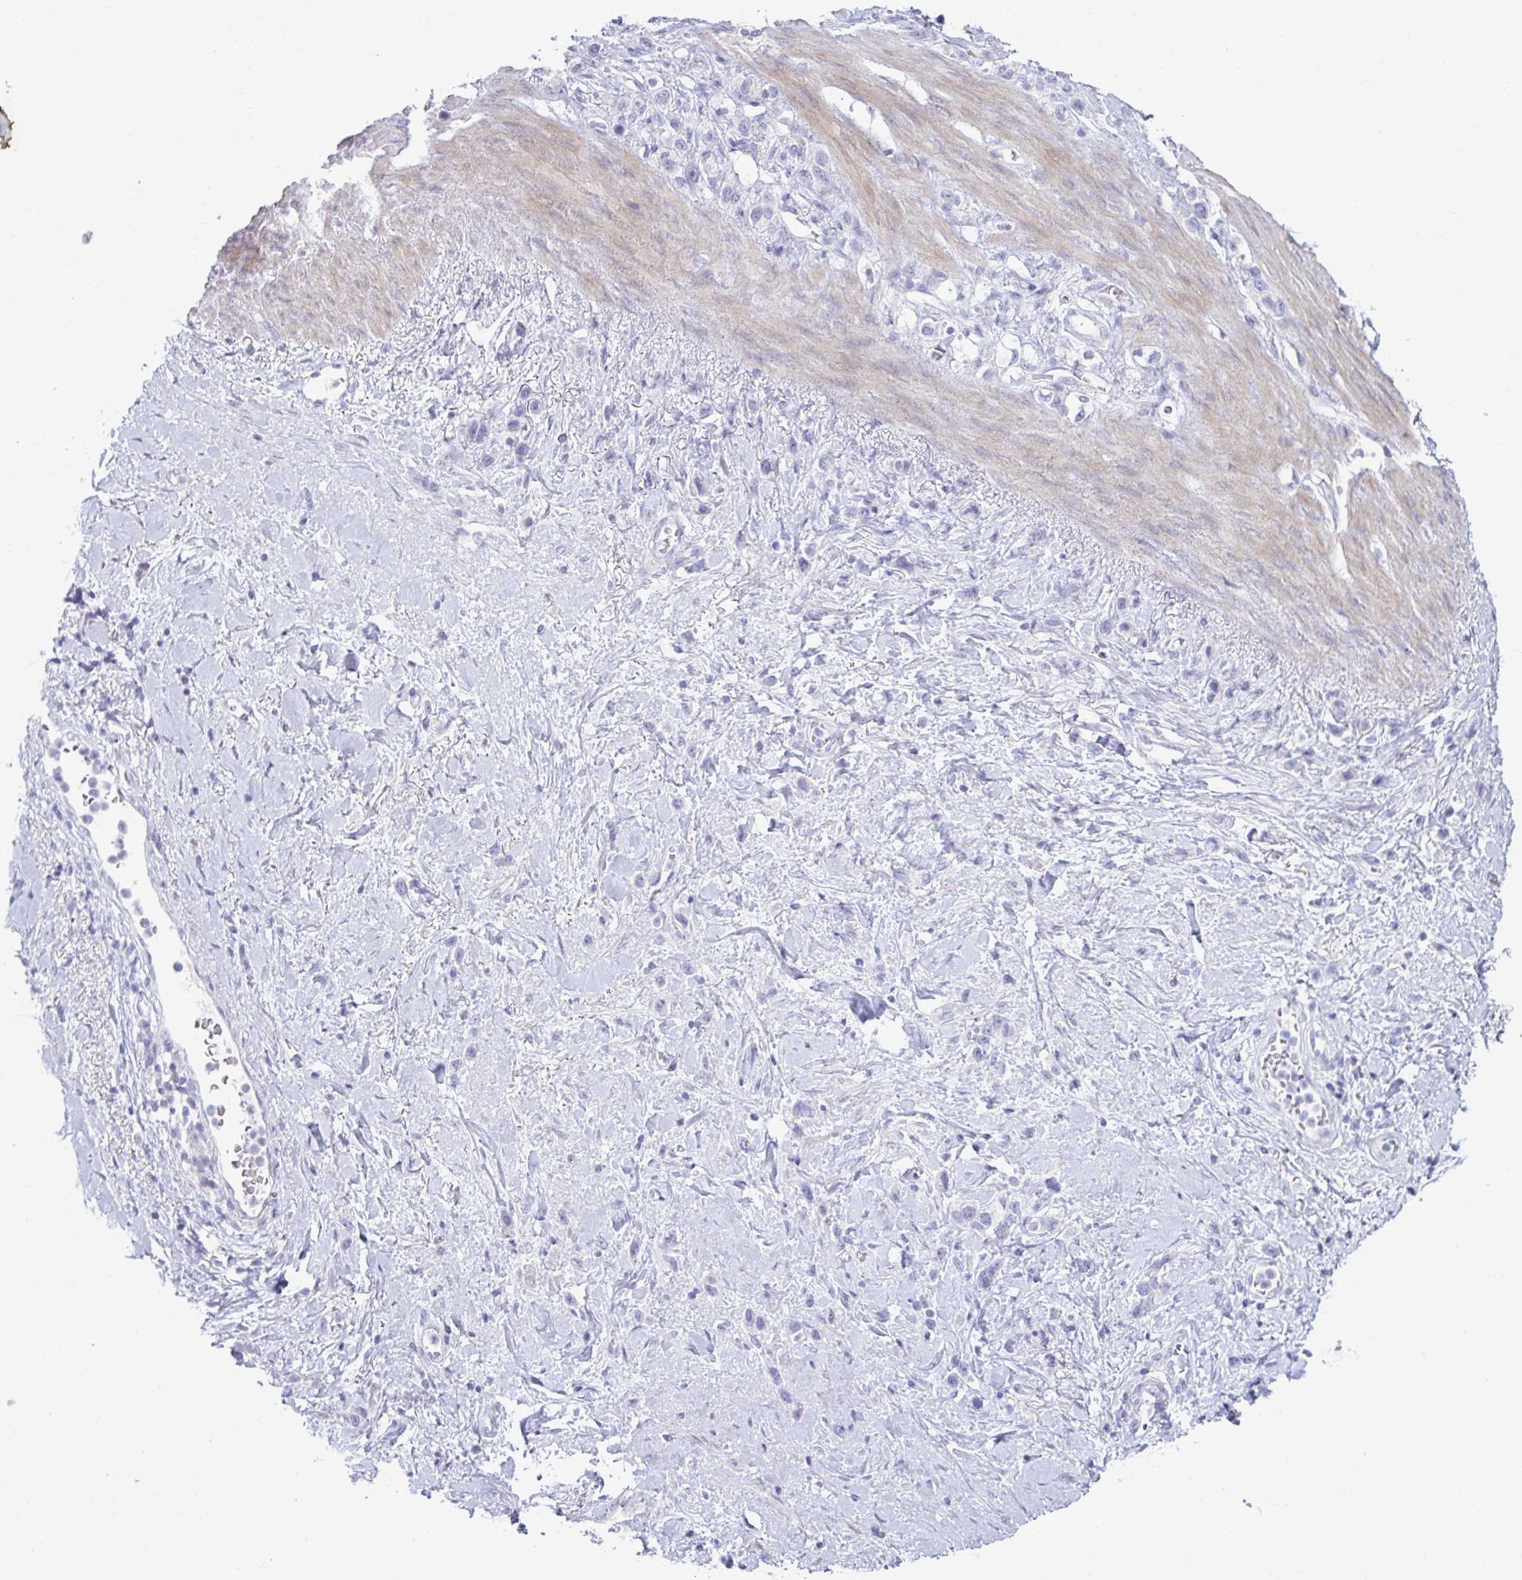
{"staining": {"intensity": "negative", "quantity": "none", "location": "none"}, "tissue": "stomach cancer", "cell_type": "Tumor cells", "image_type": "cancer", "snomed": [{"axis": "morphology", "description": "Adenocarcinoma, NOS"}, {"axis": "topography", "description": "Stomach"}], "caption": "A photomicrograph of human adenocarcinoma (stomach) is negative for staining in tumor cells.", "gene": "MSMO1", "patient": {"sex": "female", "age": 65}}